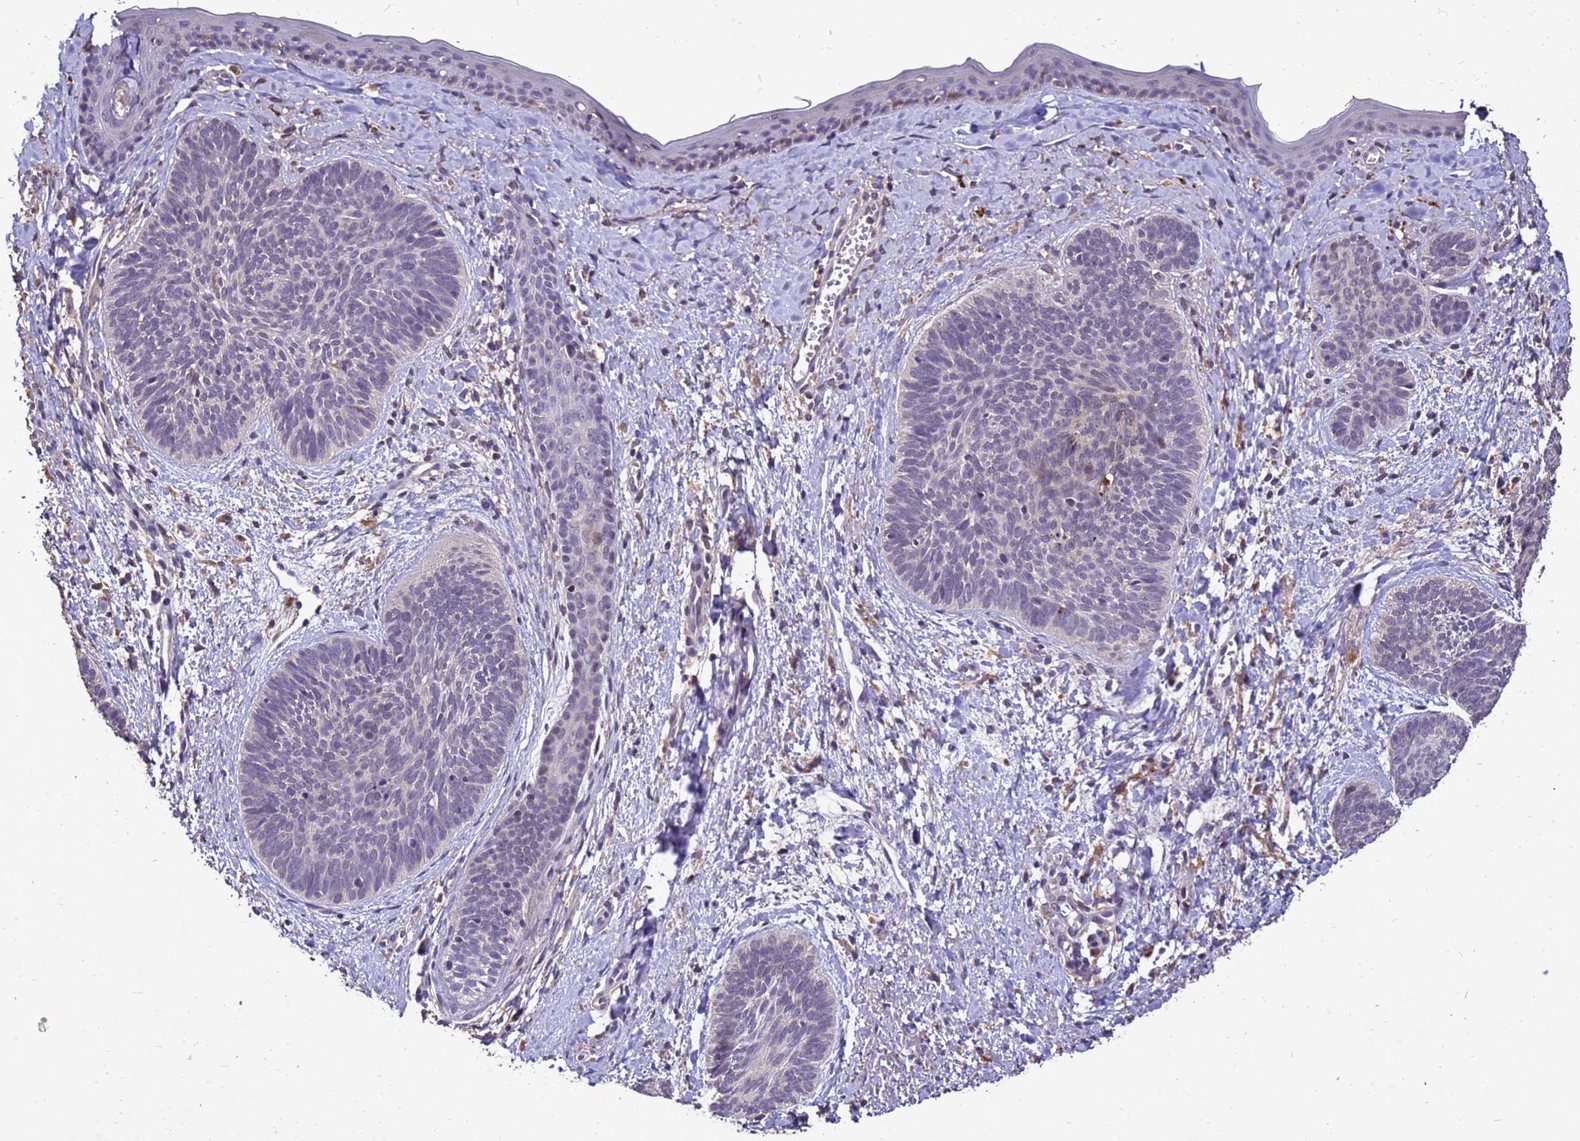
{"staining": {"intensity": "negative", "quantity": "none", "location": "none"}, "tissue": "skin cancer", "cell_type": "Tumor cells", "image_type": "cancer", "snomed": [{"axis": "morphology", "description": "Basal cell carcinoma"}, {"axis": "topography", "description": "Skin"}], "caption": "IHC of skin basal cell carcinoma displays no staining in tumor cells. The staining is performed using DAB brown chromogen with nuclei counter-stained in using hematoxylin.", "gene": "TOR4A", "patient": {"sex": "female", "age": 81}}